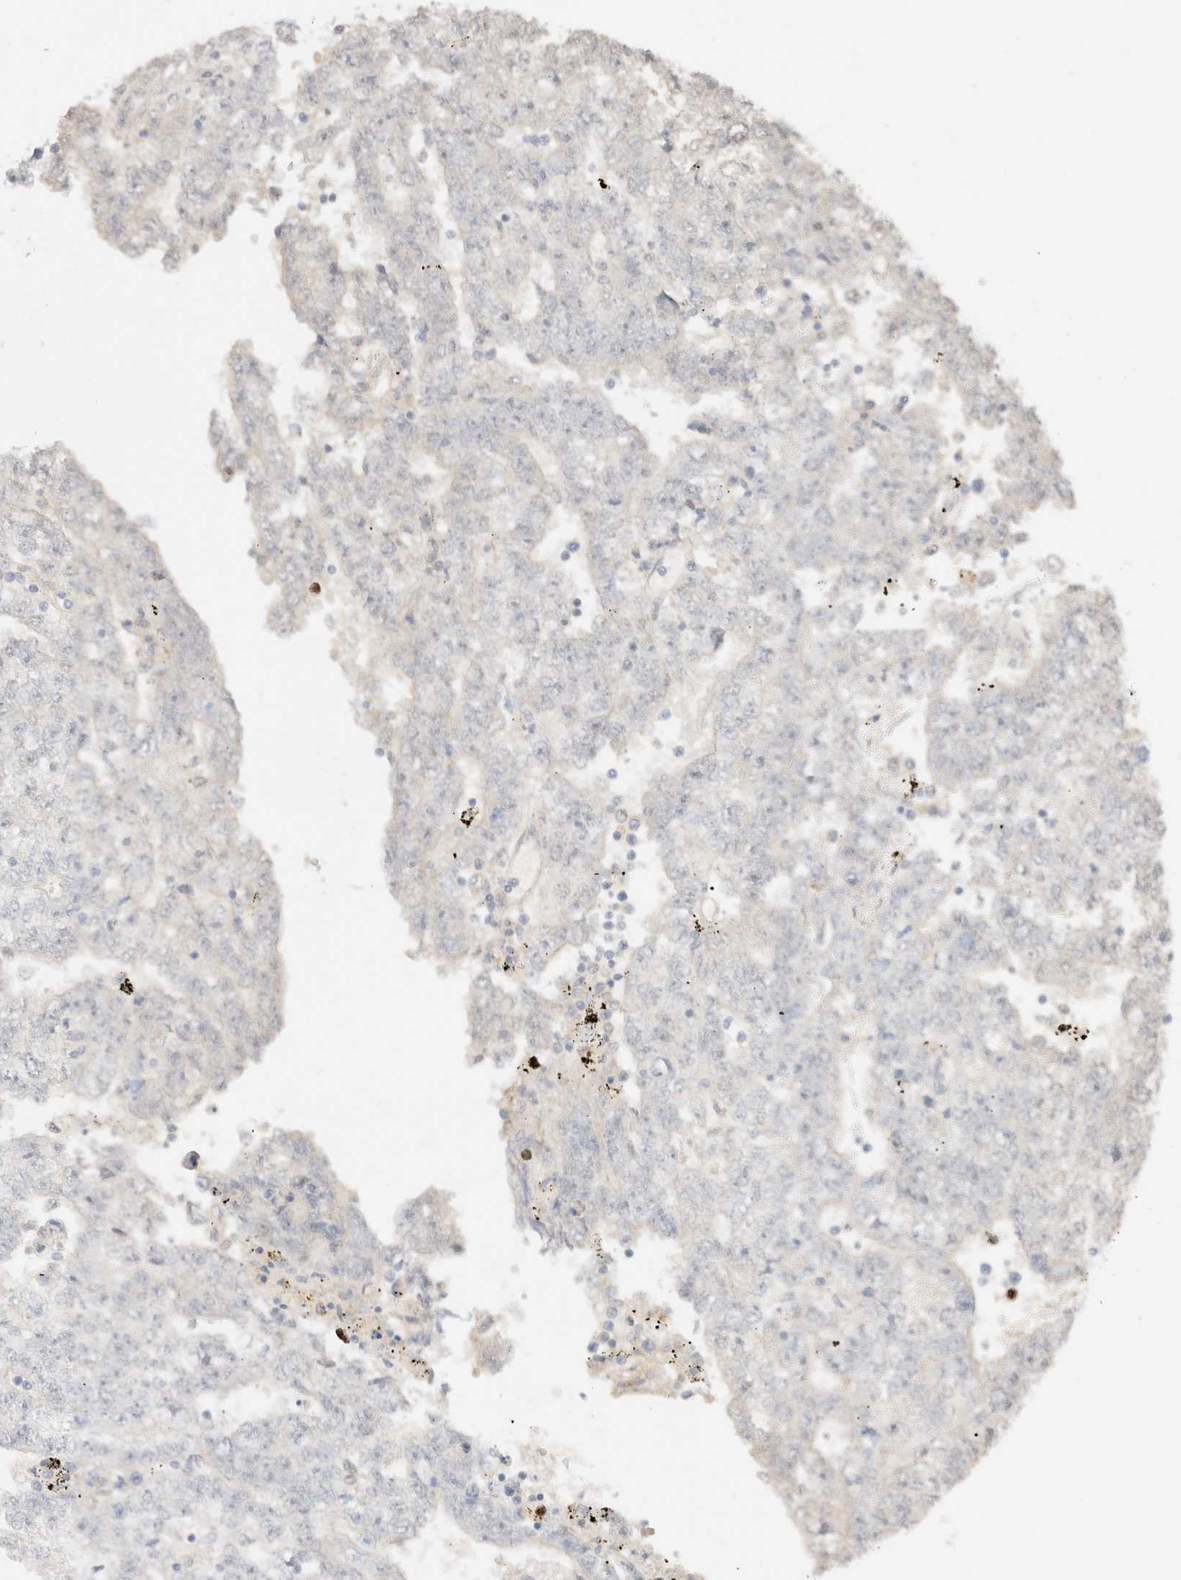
{"staining": {"intensity": "negative", "quantity": "none", "location": "none"}, "tissue": "testis cancer", "cell_type": "Tumor cells", "image_type": "cancer", "snomed": [{"axis": "morphology", "description": "Carcinoma, Embryonal, NOS"}, {"axis": "topography", "description": "Testis"}], "caption": "IHC histopathology image of neoplastic tissue: human testis cancer stained with DAB demonstrates no significant protein staining in tumor cells. The staining was performed using DAB to visualize the protein expression in brown, while the nuclei were stained in blue with hematoxylin (Magnification: 20x).", "gene": "SGSM2", "patient": {"sex": "male", "age": 25}}